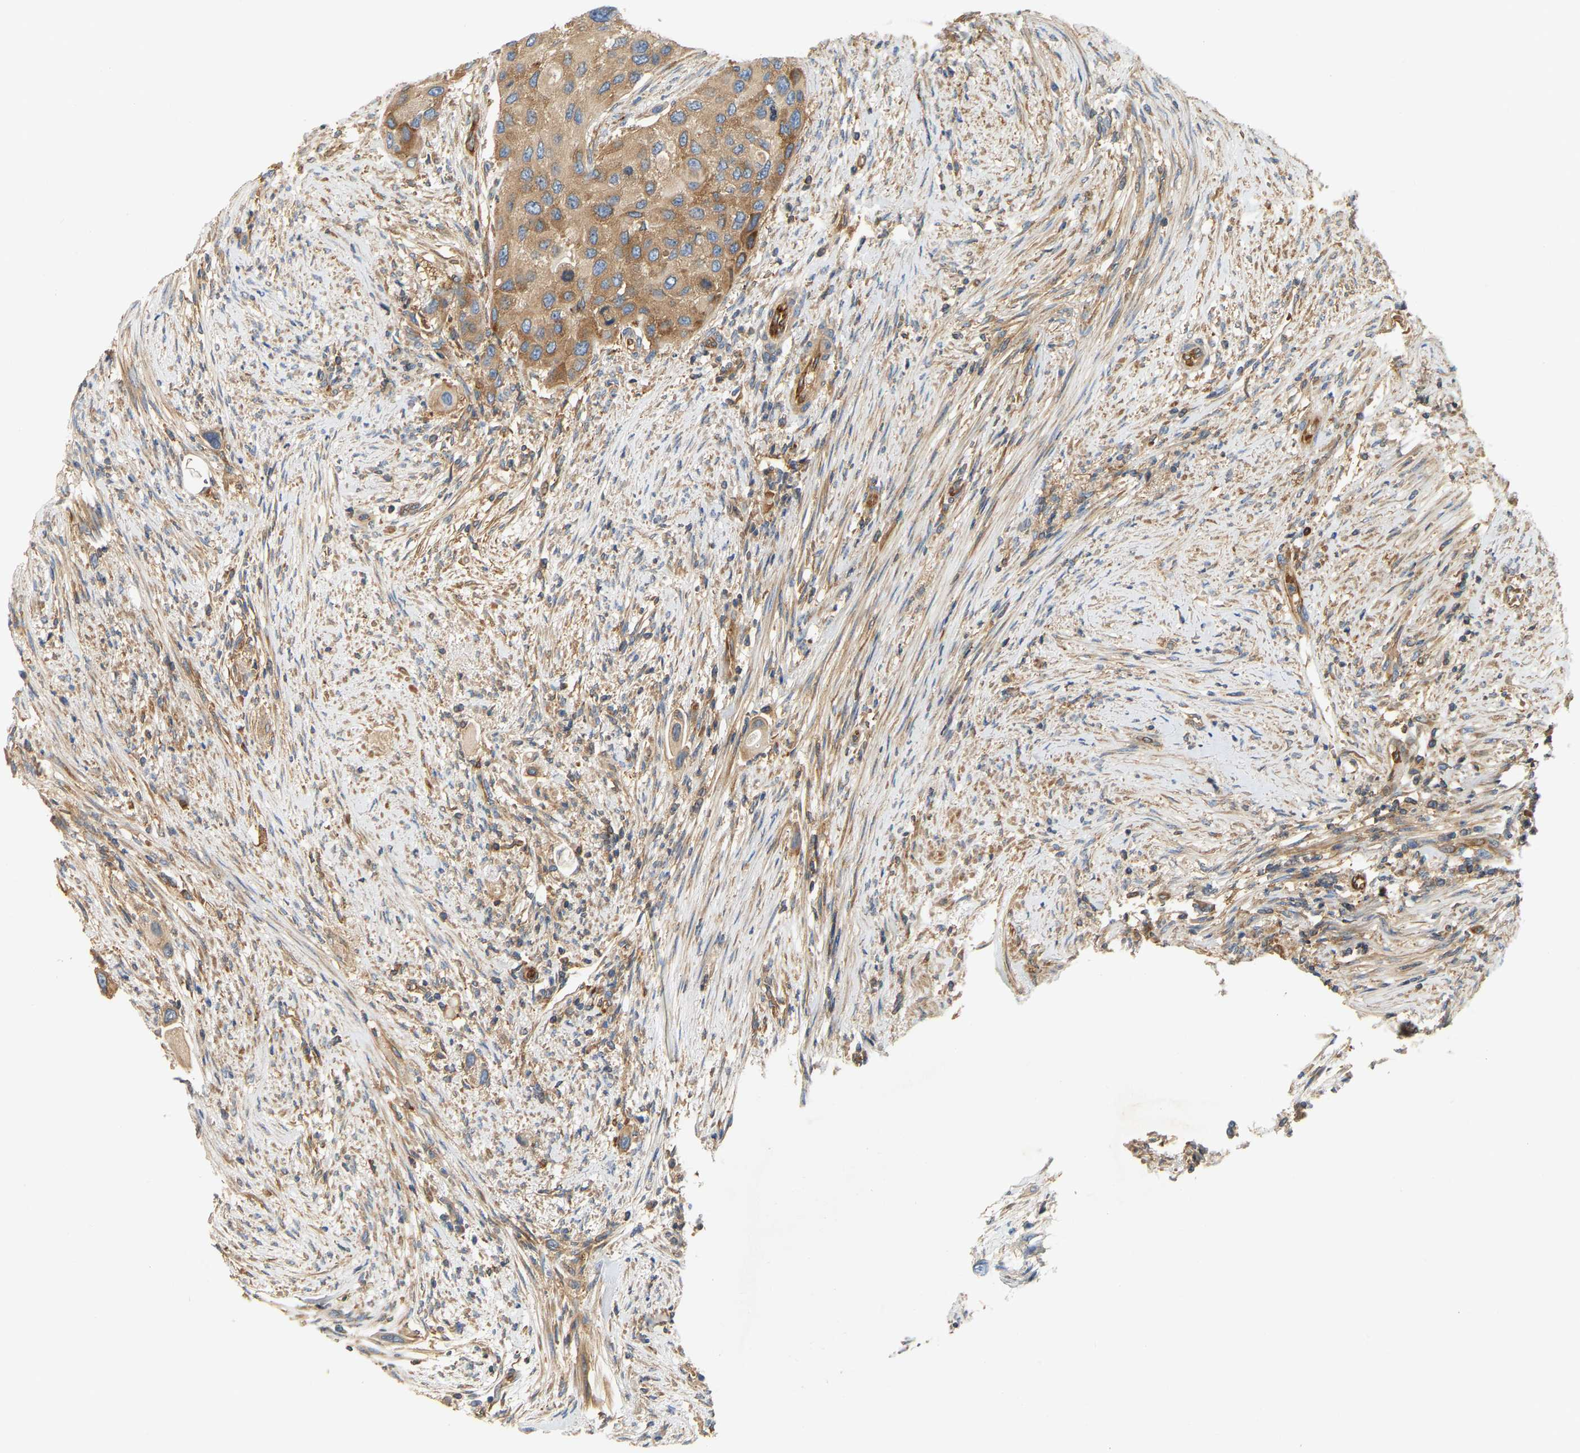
{"staining": {"intensity": "moderate", "quantity": ">75%", "location": "cytoplasmic/membranous"}, "tissue": "urothelial cancer", "cell_type": "Tumor cells", "image_type": "cancer", "snomed": [{"axis": "morphology", "description": "Urothelial carcinoma, High grade"}, {"axis": "topography", "description": "Urinary bladder"}], "caption": "Immunohistochemical staining of human urothelial cancer demonstrates medium levels of moderate cytoplasmic/membranous expression in approximately >75% of tumor cells.", "gene": "AKAP13", "patient": {"sex": "female", "age": 56}}